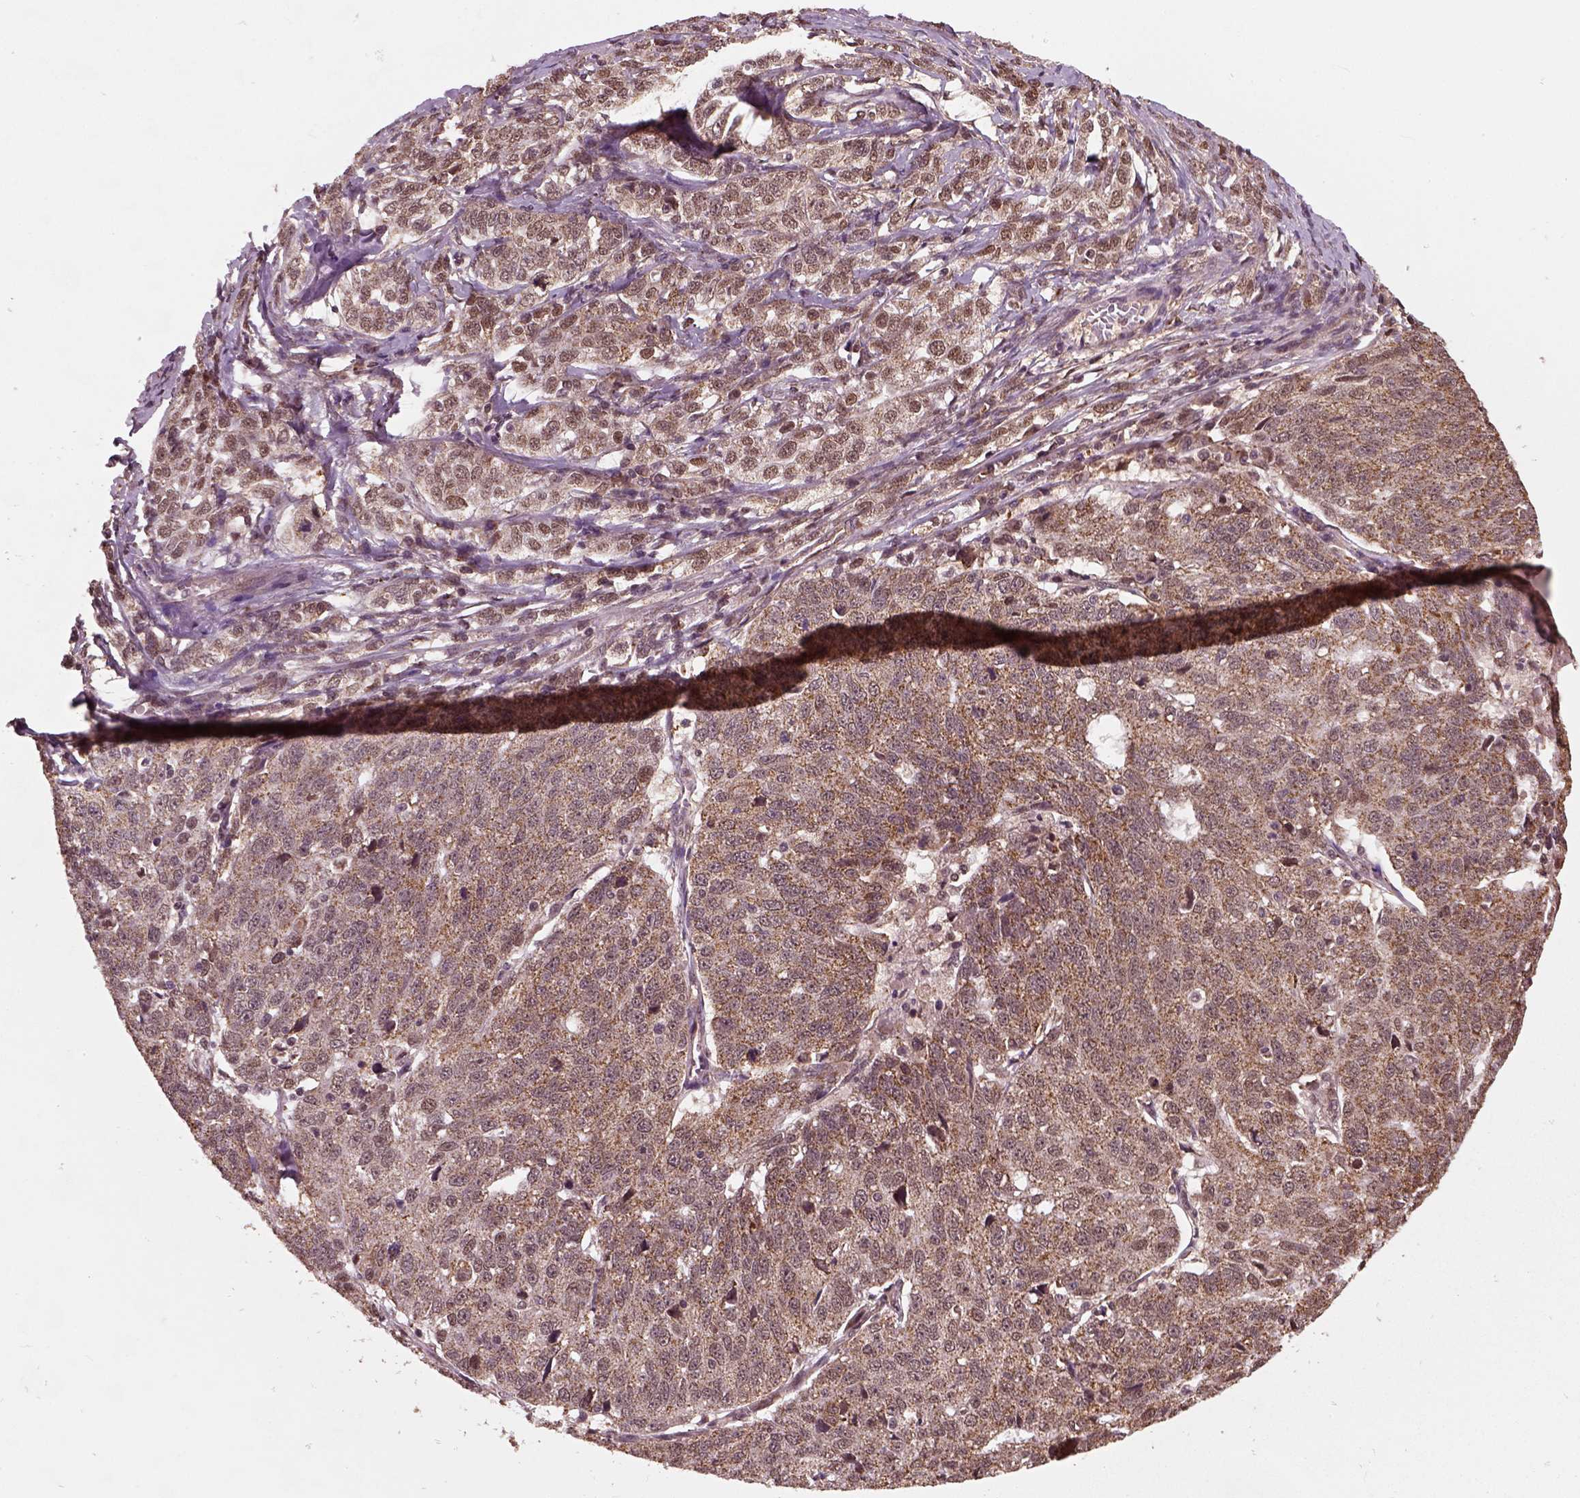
{"staining": {"intensity": "moderate", "quantity": ">75%", "location": "cytoplasmic/membranous"}, "tissue": "ovarian cancer", "cell_type": "Tumor cells", "image_type": "cancer", "snomed": [{"axis": "morphology", "description": "Cystadenocarcinoma, serous, NOS"}, {"axis": "topography", "description": "Ovary"}], "caption": "There is medium levels of moderate cytoplasmic/membranous staining in tumor cells of ovarian cancer, as demonstrated by immunohistochemical staining (brown color).", "gene": "NUDT9", "patient": {"sex": "female", "age": 71}}